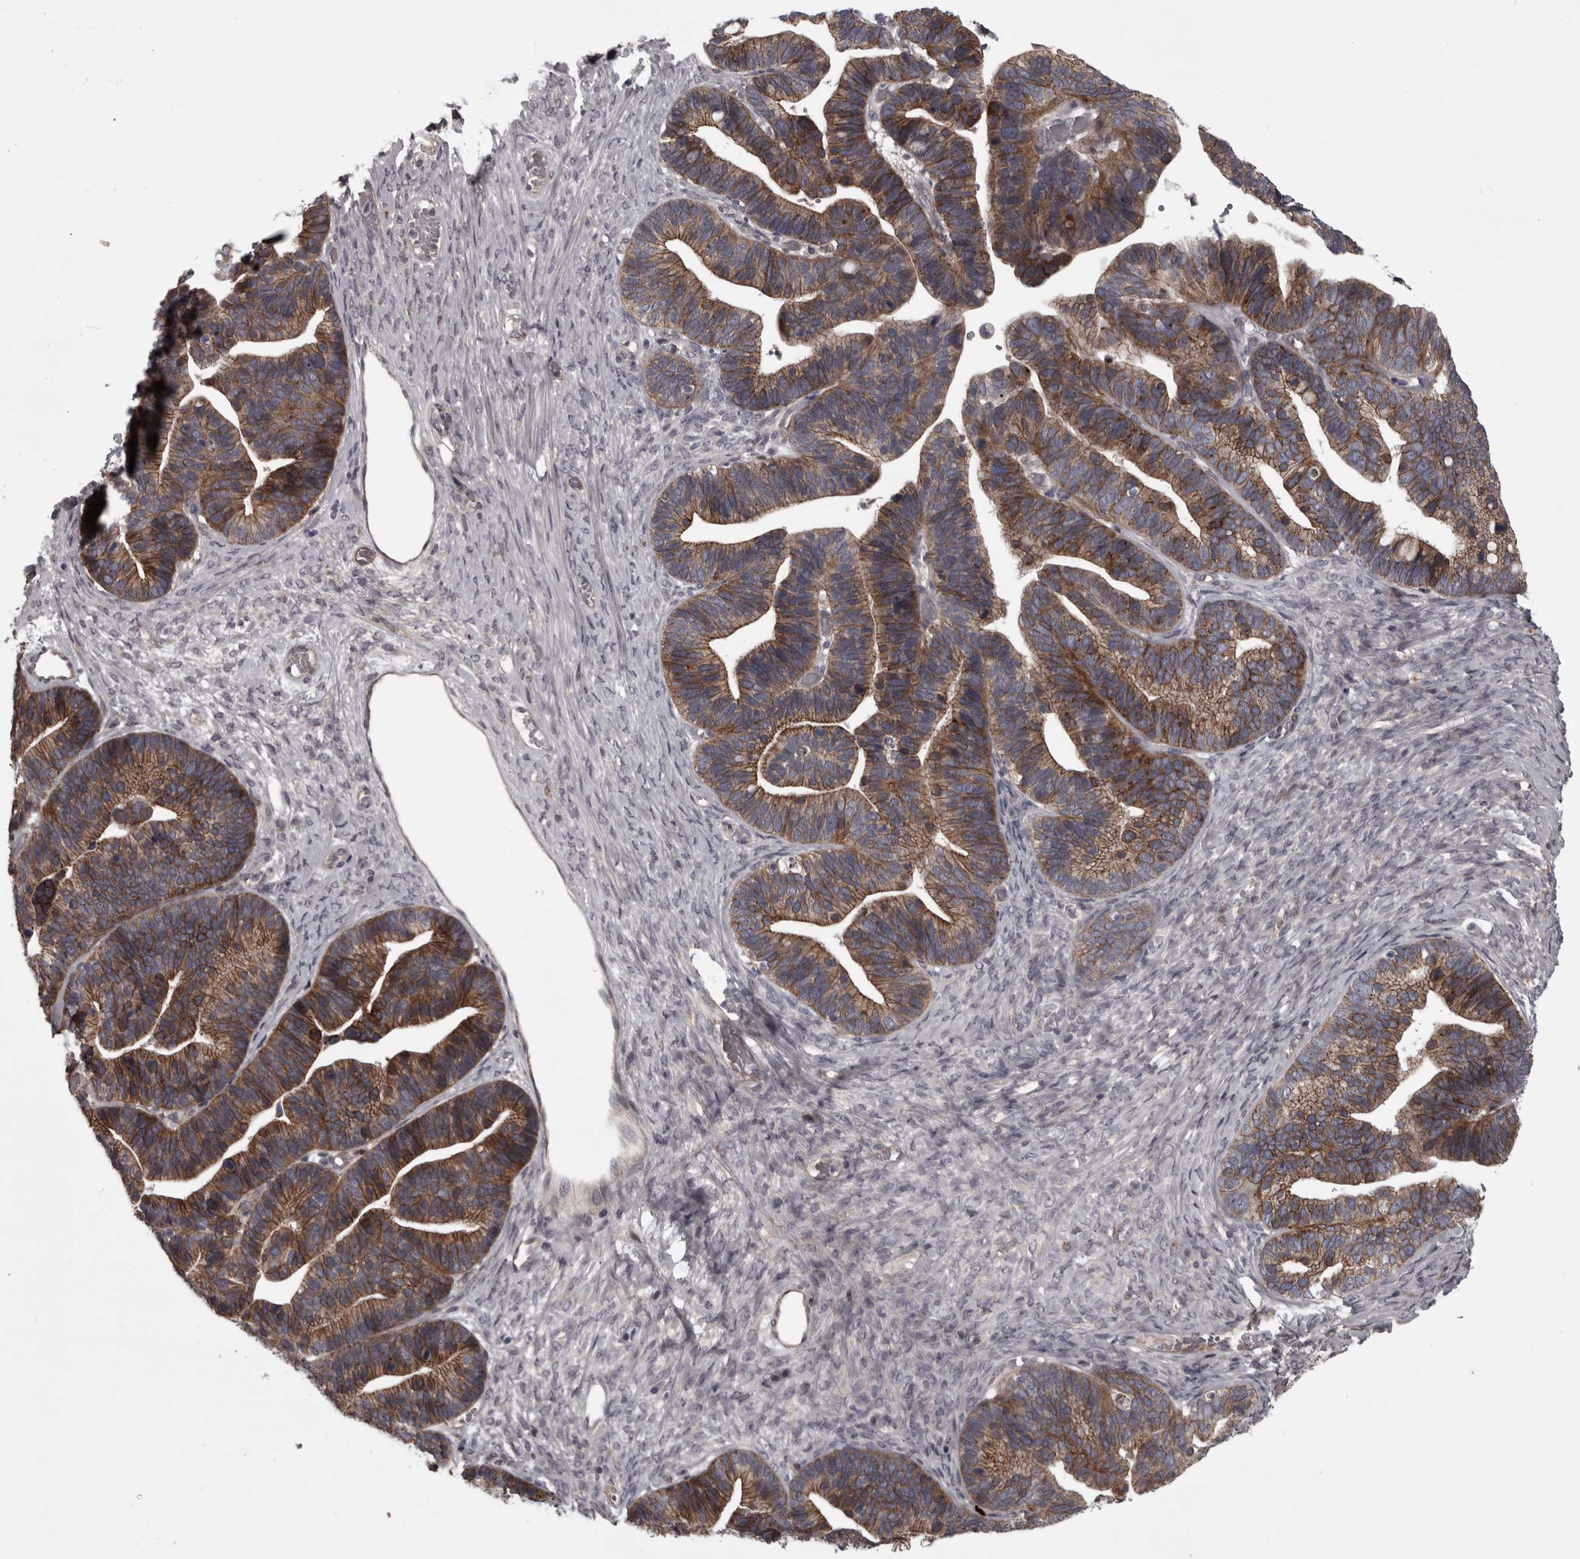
{"staining": {"intensity": "moderate", "quantity": ">75%", "location": "cytoplasmic/membranous"}, "tissue": "ovarian cancer", "cell_type": "Tumor cells", "image_type": "cancer", "snomed": [{"axis": "morphology", "description": "Cystadenocarcinoma, serous, NOS"}, {"axis": "topography", "description": "Ovary"}], "caption": "This photomicrograph exhibits ovarian cancer stained with immunohistochemistry to label a protein in brown. The cytoplasmic/membranous of tumor cells show moderate positivity for the protein. Nuclei are counter-stained blue.", "gene": "PCDH17", "patient": {"sex": "female", "age": 56}}